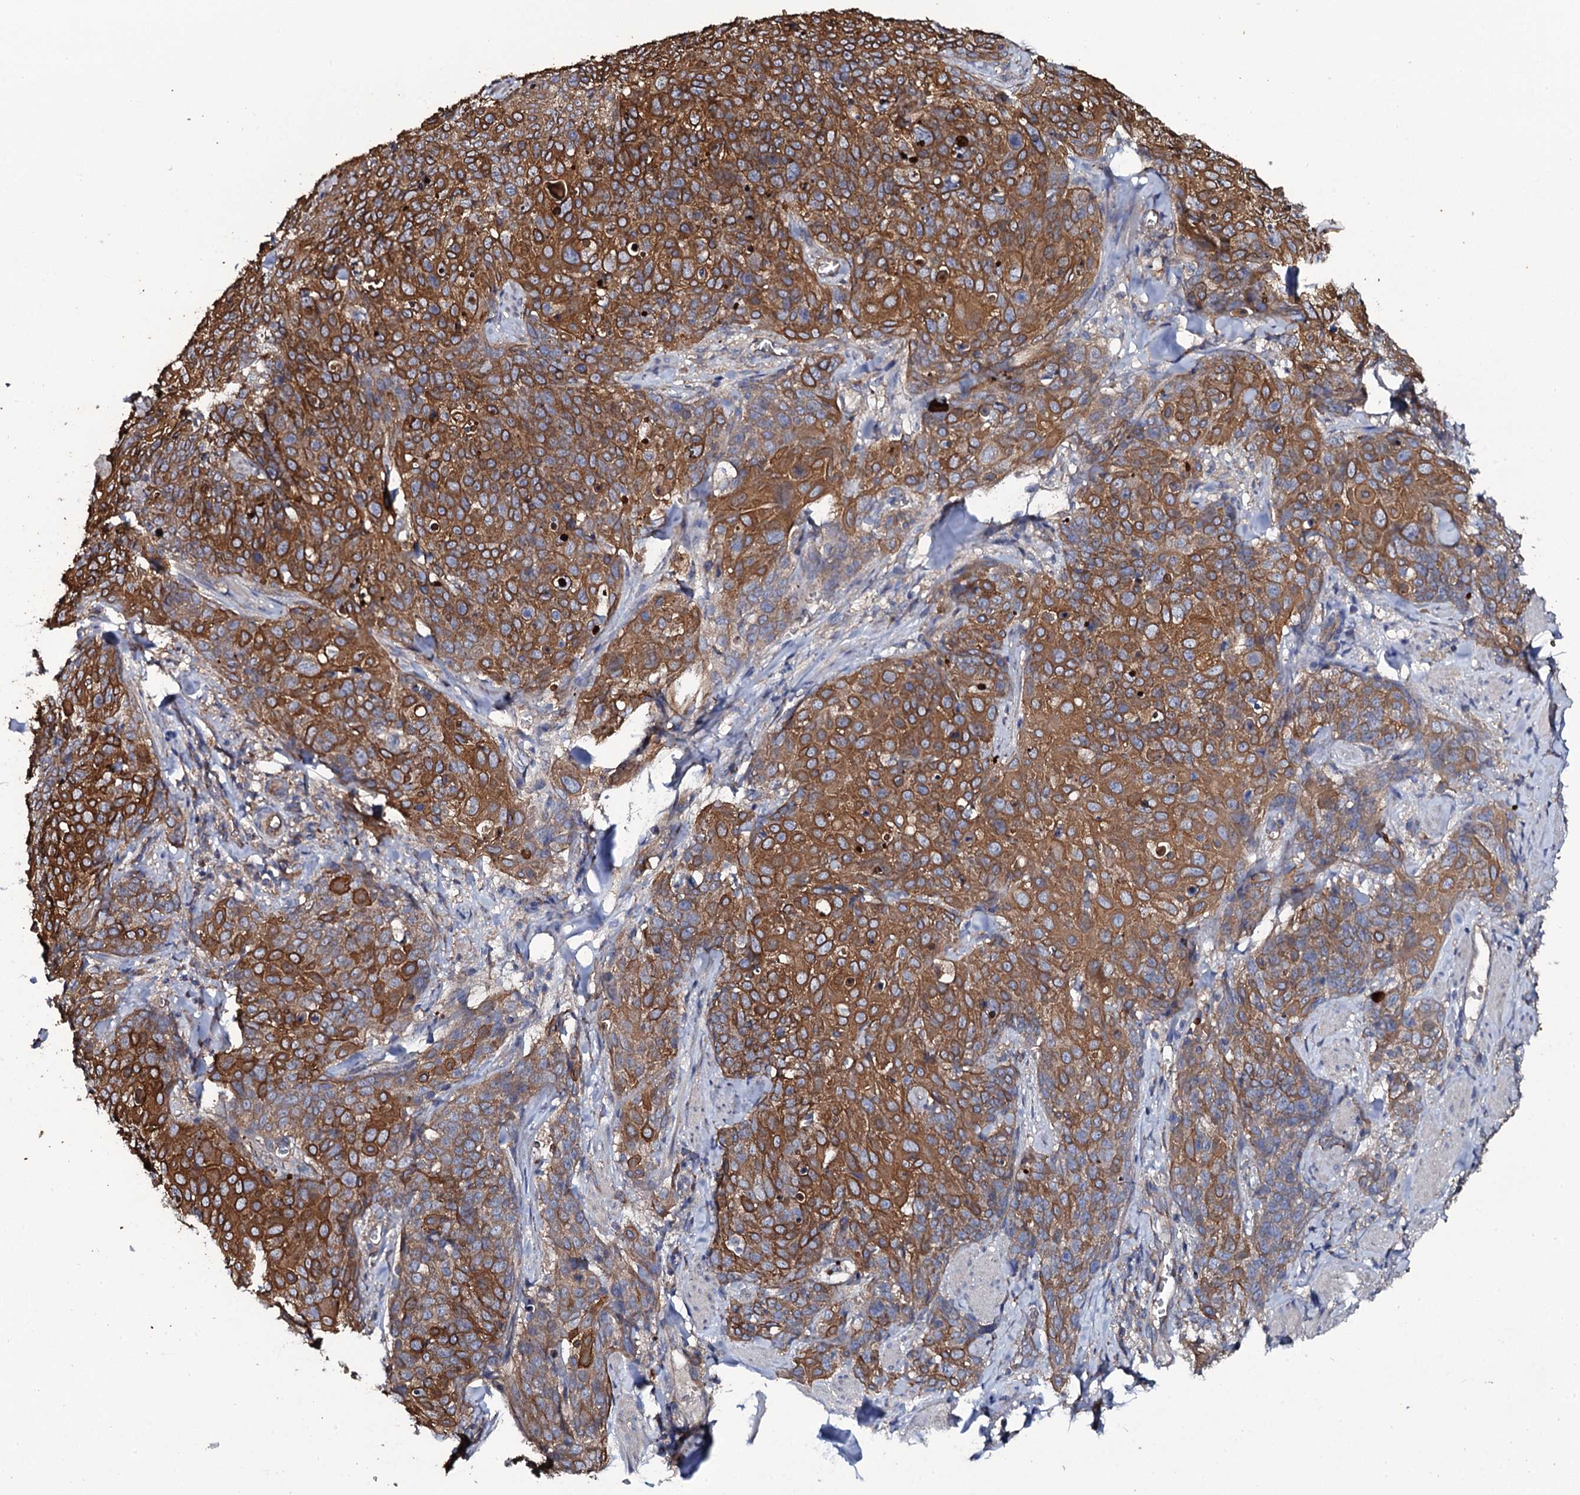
{"staining": {"intensity": "strong", "quantity": ">75%", "location": "cytoplasmic/membranous"}, "tissue": "skin cancer", "cell_type": "Tumor cells", "image_type": "cancer", "snomed": [{"axis": "morphology", "description": "Squamous cell carcinoma, NOS"}, {"axis": "topography", "description": "Skin"}, {"axis": "topography", "description": "Vulva"}], "caption": "Squamous cell carcinoma (skin) tissue displays strong cytoplasmic/membranous positivity in approximately >75% of tumor cells, visualized by immunohistochemistry. (brown staining indicates protein expression, while blue staining denotes nuclei).", "gene": "TTC23", "patient": {"sex": "female", "age": 85}}